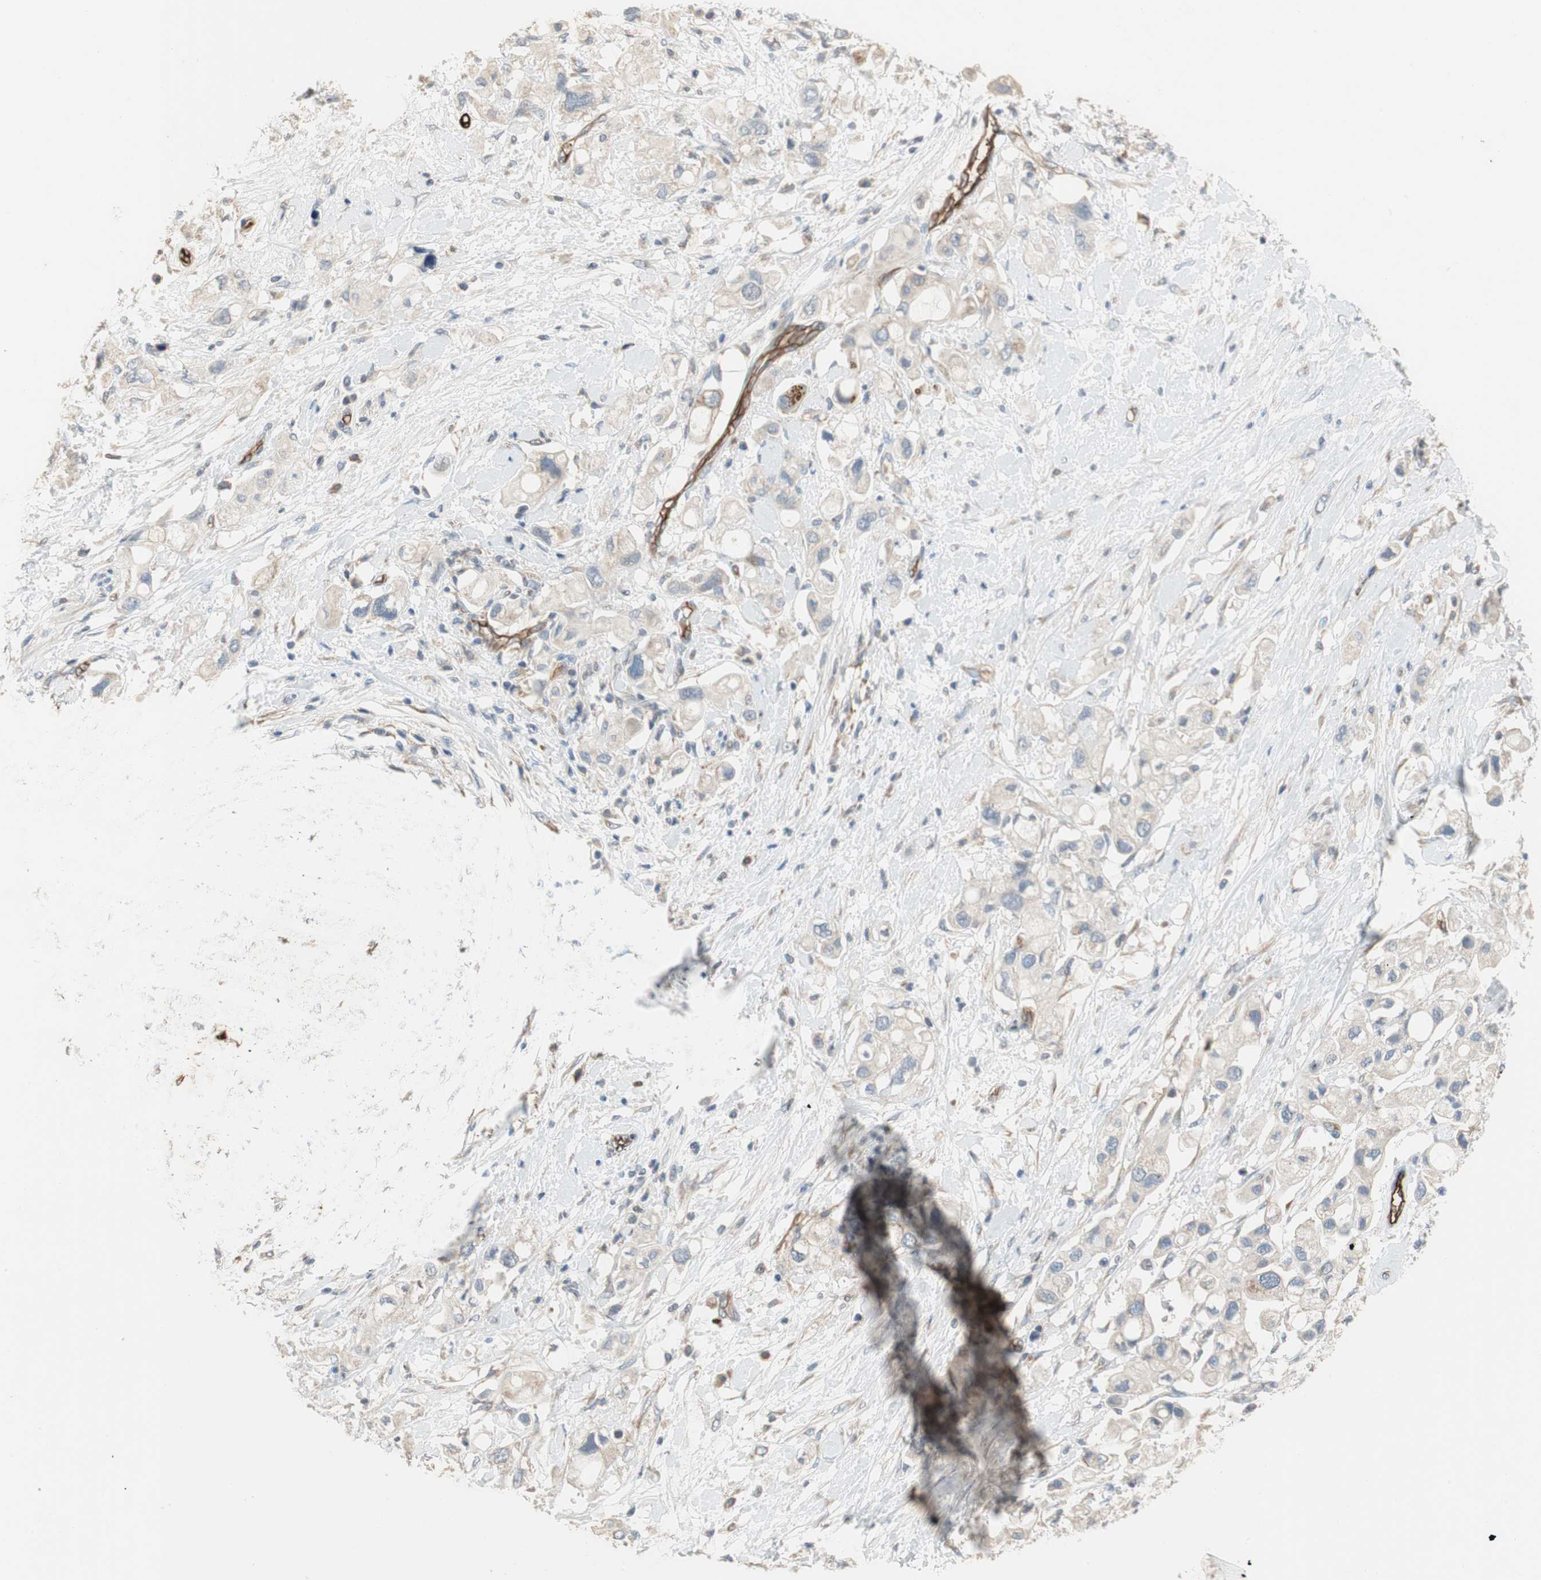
{"staining": {"intensity": "negative", "quantity": "none", "location": "none"}, "tissue": "pancreatic cancer", "cell_type": "Tumor cells", "image_type": "cancer", "snomed": [{"axis": "morphology", "description": "Adenocarcinoma, NOS"}, {"axis": "topography", "description": "Pancreas"}], "caption": "A high-resolution micrograph shows IHC staining of pancreatic adenocarcinoma, which exhibits no significant staining in tumor cells. (DAB (3,3'-diaminobenzidine) immunohistochemistry with hematoxylin counter stain).", "gene": "ALPL", "patient": {"sex": "female", "age": 56}}